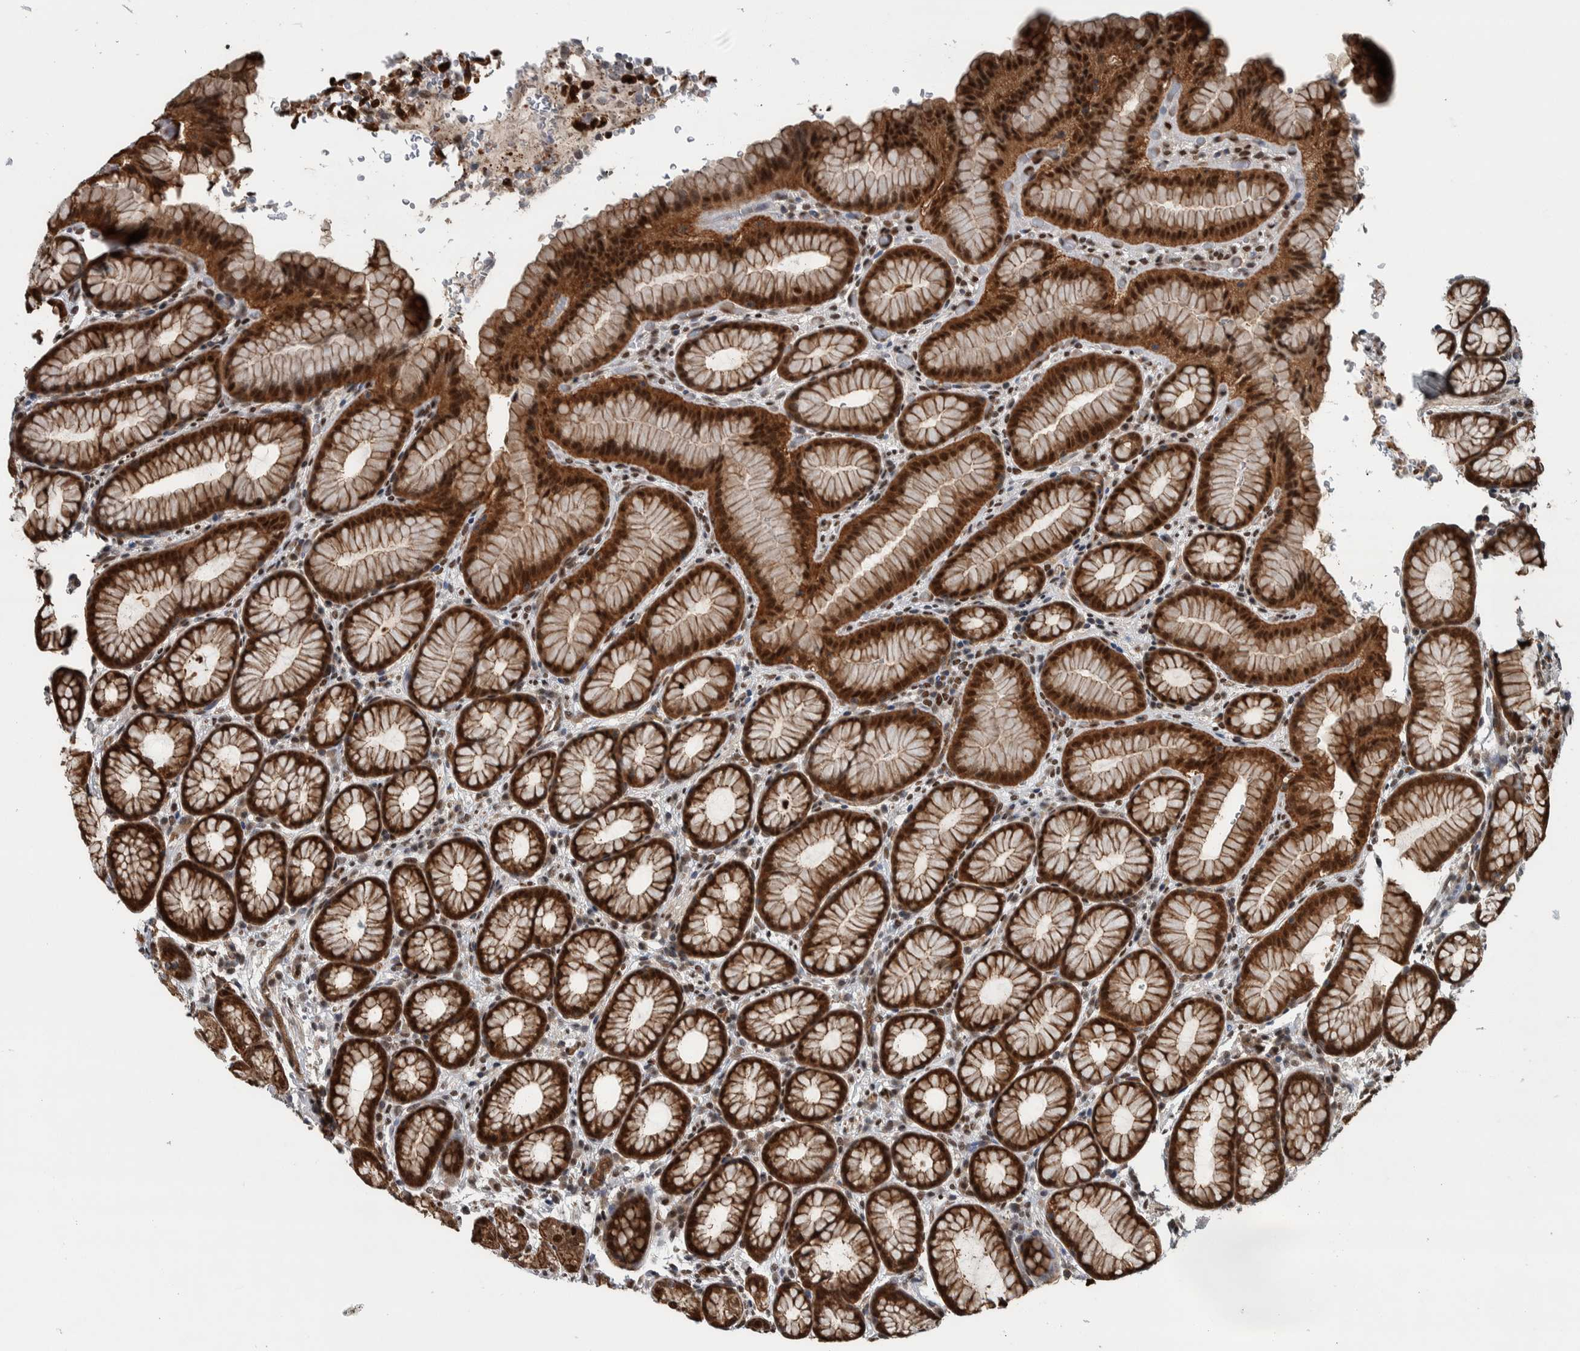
{"staining": {"intensity": "strong", "quantity": "25%-75%", "location": "cytoplasmic/membranous,nuclear"}, "tissue": "stomach", "cell_type": "Glandular cells", "image_type": "normal", "snomed": [{"axis": "morphology", "description": "Normal tissue, NOS"}, {"axis": "topography", "description": "Stomach"}], "caption": "This is an image of IHC staining of normal stomach, which shows strong staining in the cytoplasmic/membranous,nuclear of glandular cells.", "gene": "FAM135B", "patient": {"sex": "male", "age": 42}}